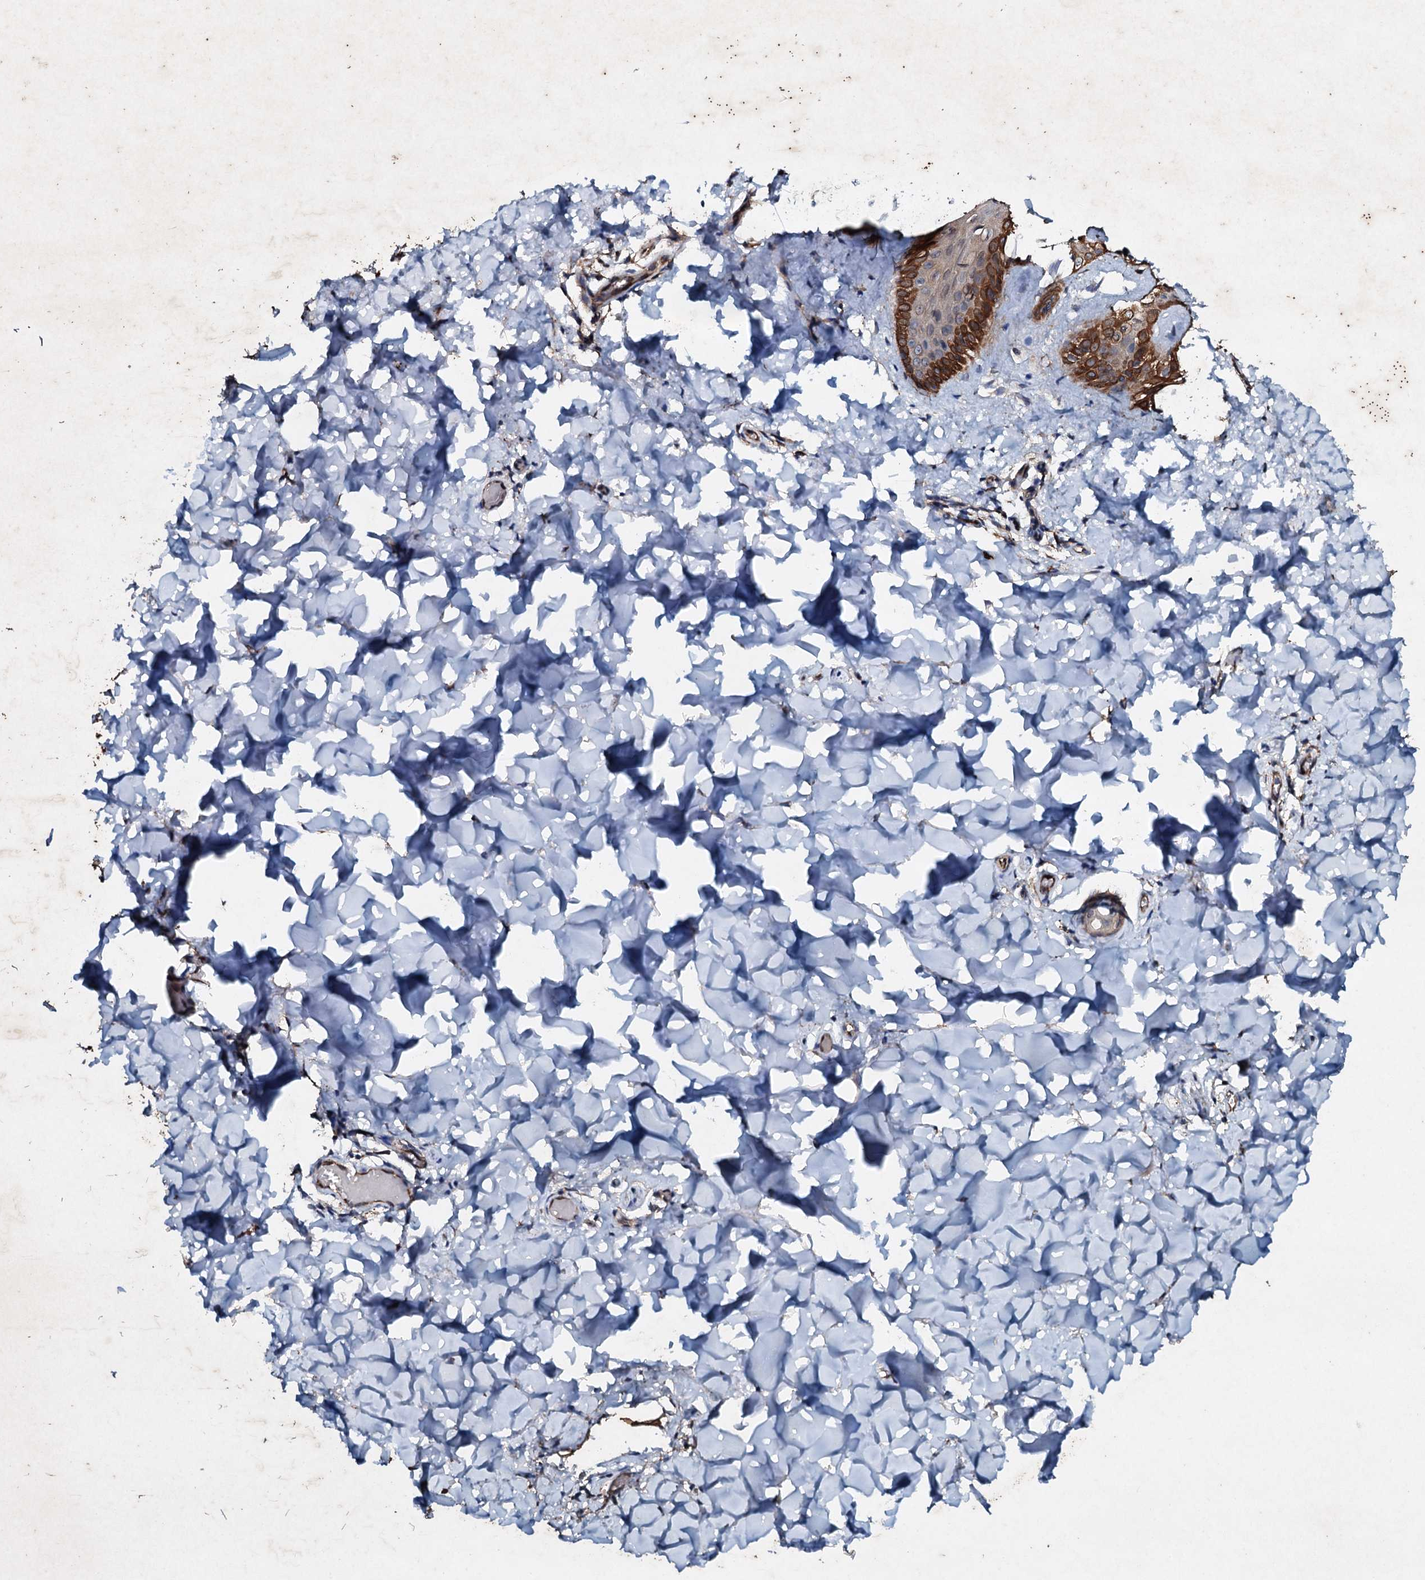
{"staining": {"intensity": "strong", "quantity": ">75%", "location": "cytoplasmic/membranous"}, "tissue": "skin", "cell_type": "Fibroblasts", "image_type": "normal", "snomed": [{"axis": "morphology", "description": "Normal tissue, NOS"}, {"axis": "topography", "description": "Skin"}], "caption": "Immunohistochemical staining of normal skin reveals high levels of strong cytoplasmic/membranous staining in about >75% of fibroblasts.", "gene": "ADAMTS10", "patient": {"sex": "male", "age": 36}}